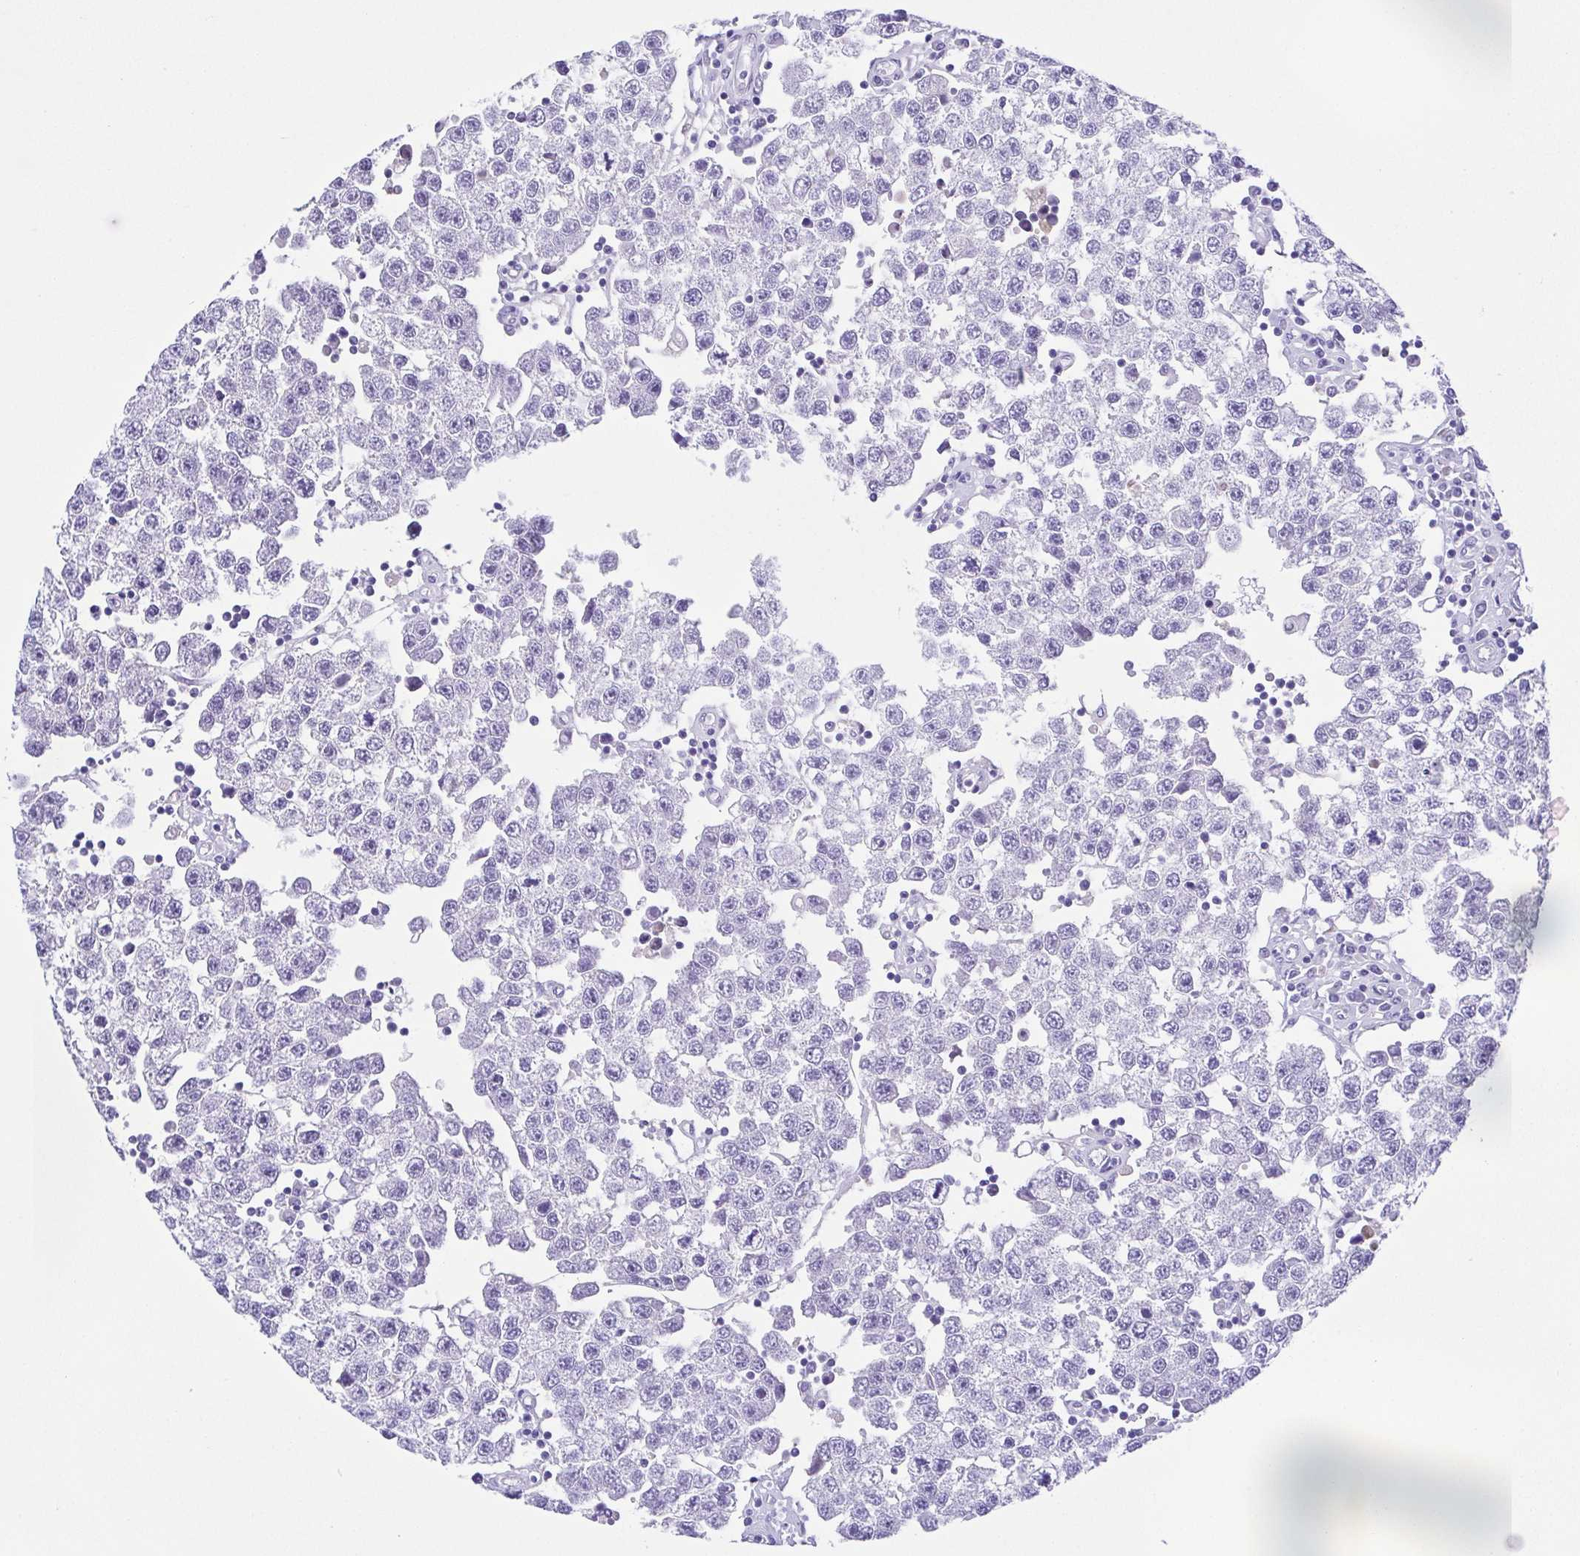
{"staining": {"intensity": "negative", "quantity": "none", "location": "none"}, "tissue": "testis cancer", "cell_type": "Tumor cells", "image_type": "cancer", "snomed": [{"axis": "morphology", "description": "Seminoma, NOS"}, {"axis": "topography", "description": "Testis"}], "caption": "There is no significant positivity in tumor cells of seminoma (testis).", "gene": "SPATA4", "patient": {"sex": "male", "age": 34}}